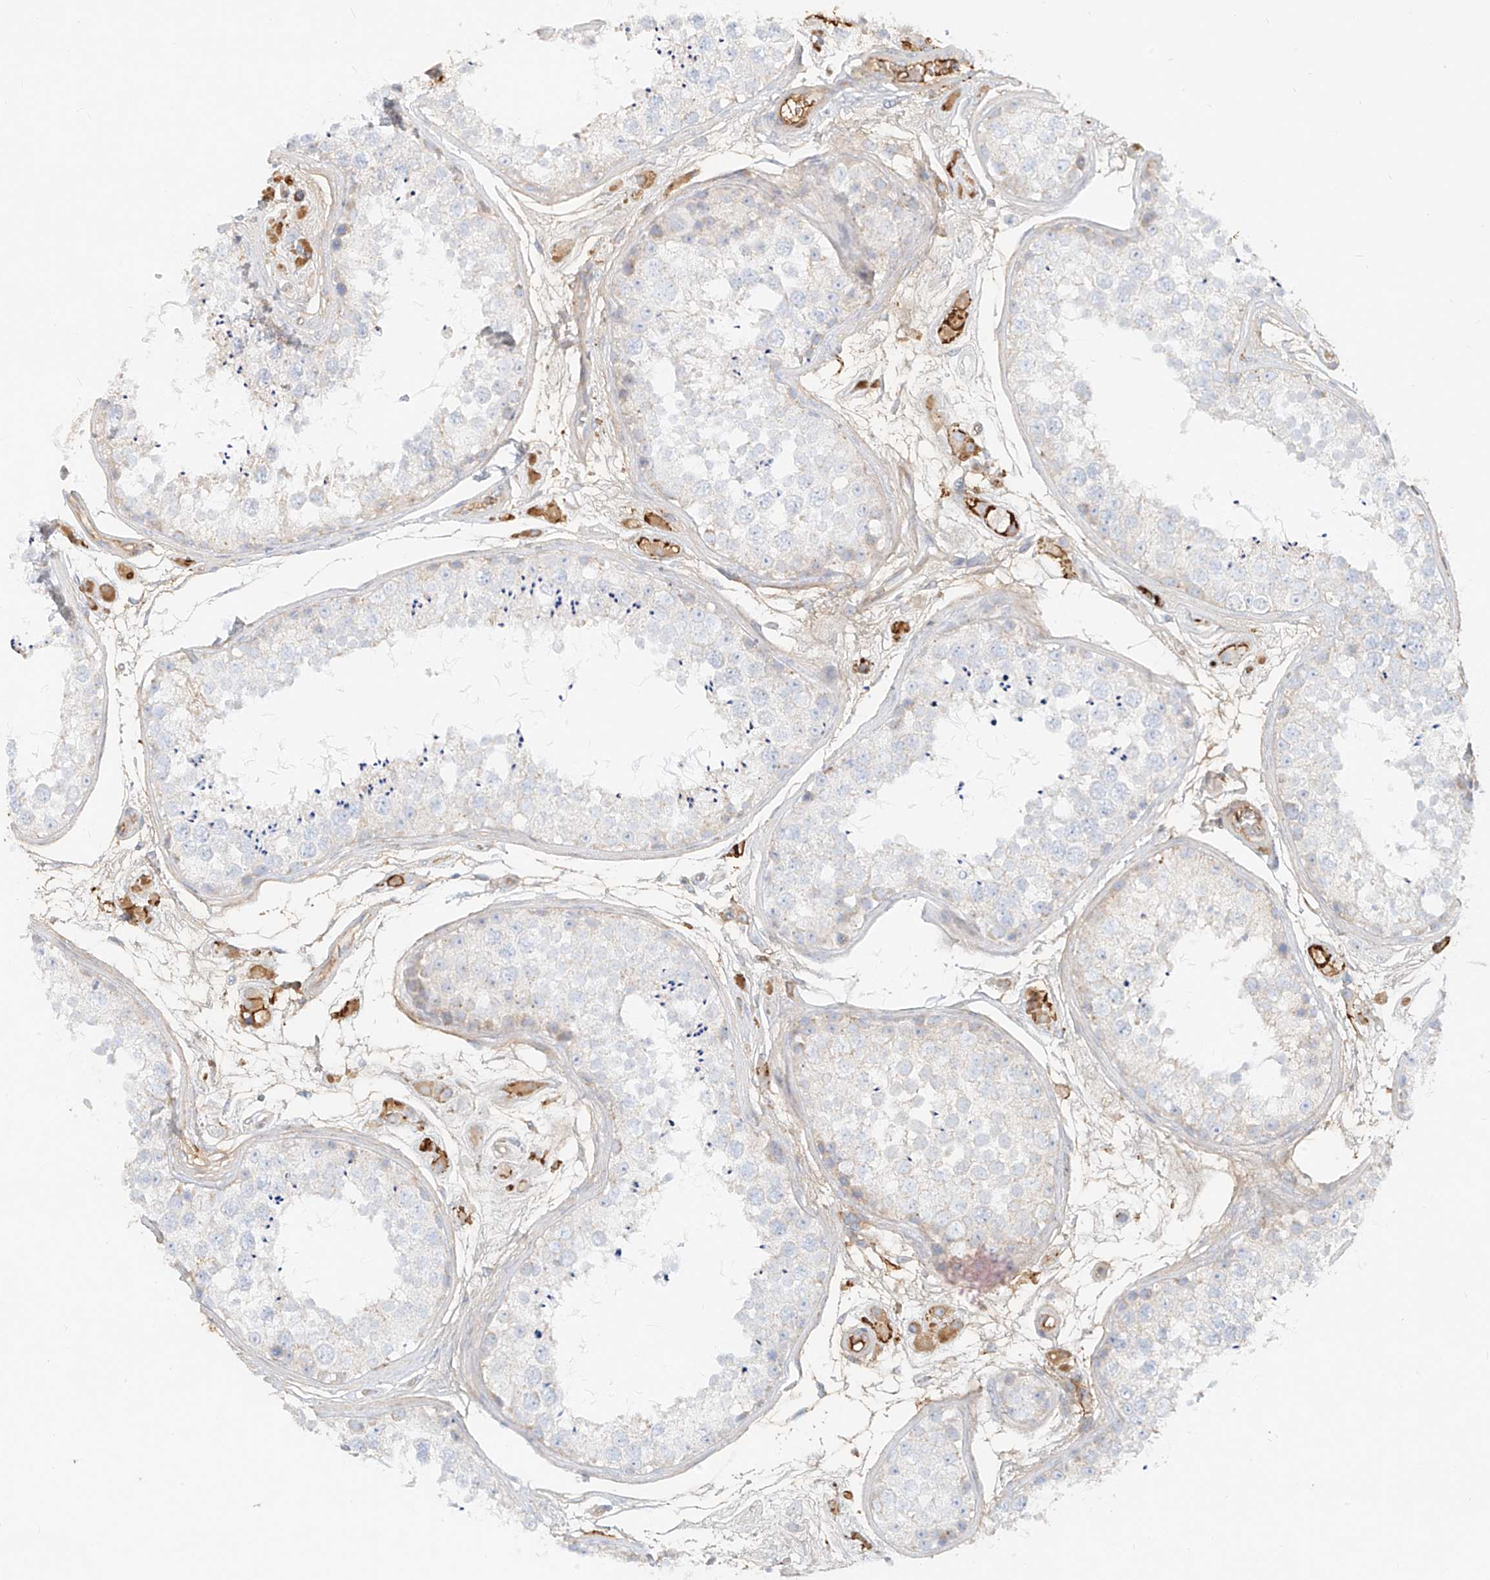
{"staining": {"intensity": "negative", "quantity": "none", "location": "none"}, "tissue": "testis", "cell_type": "Cells in seminiferous ducts", "image_type": "normal", "snomed": [{"axis": "morphology", "description": "Normal tissue, NOS"}, {"axis": "topography", "description": "Testis"}], "caption": "Immunohistochemistry histopathology image of normal testis: testis stained with DAB exhibits no significant protein positivity in cells in seminiferous ducts.", "gene": "OCSTAMP", "patient": {"sex": "male", "age": 25}}